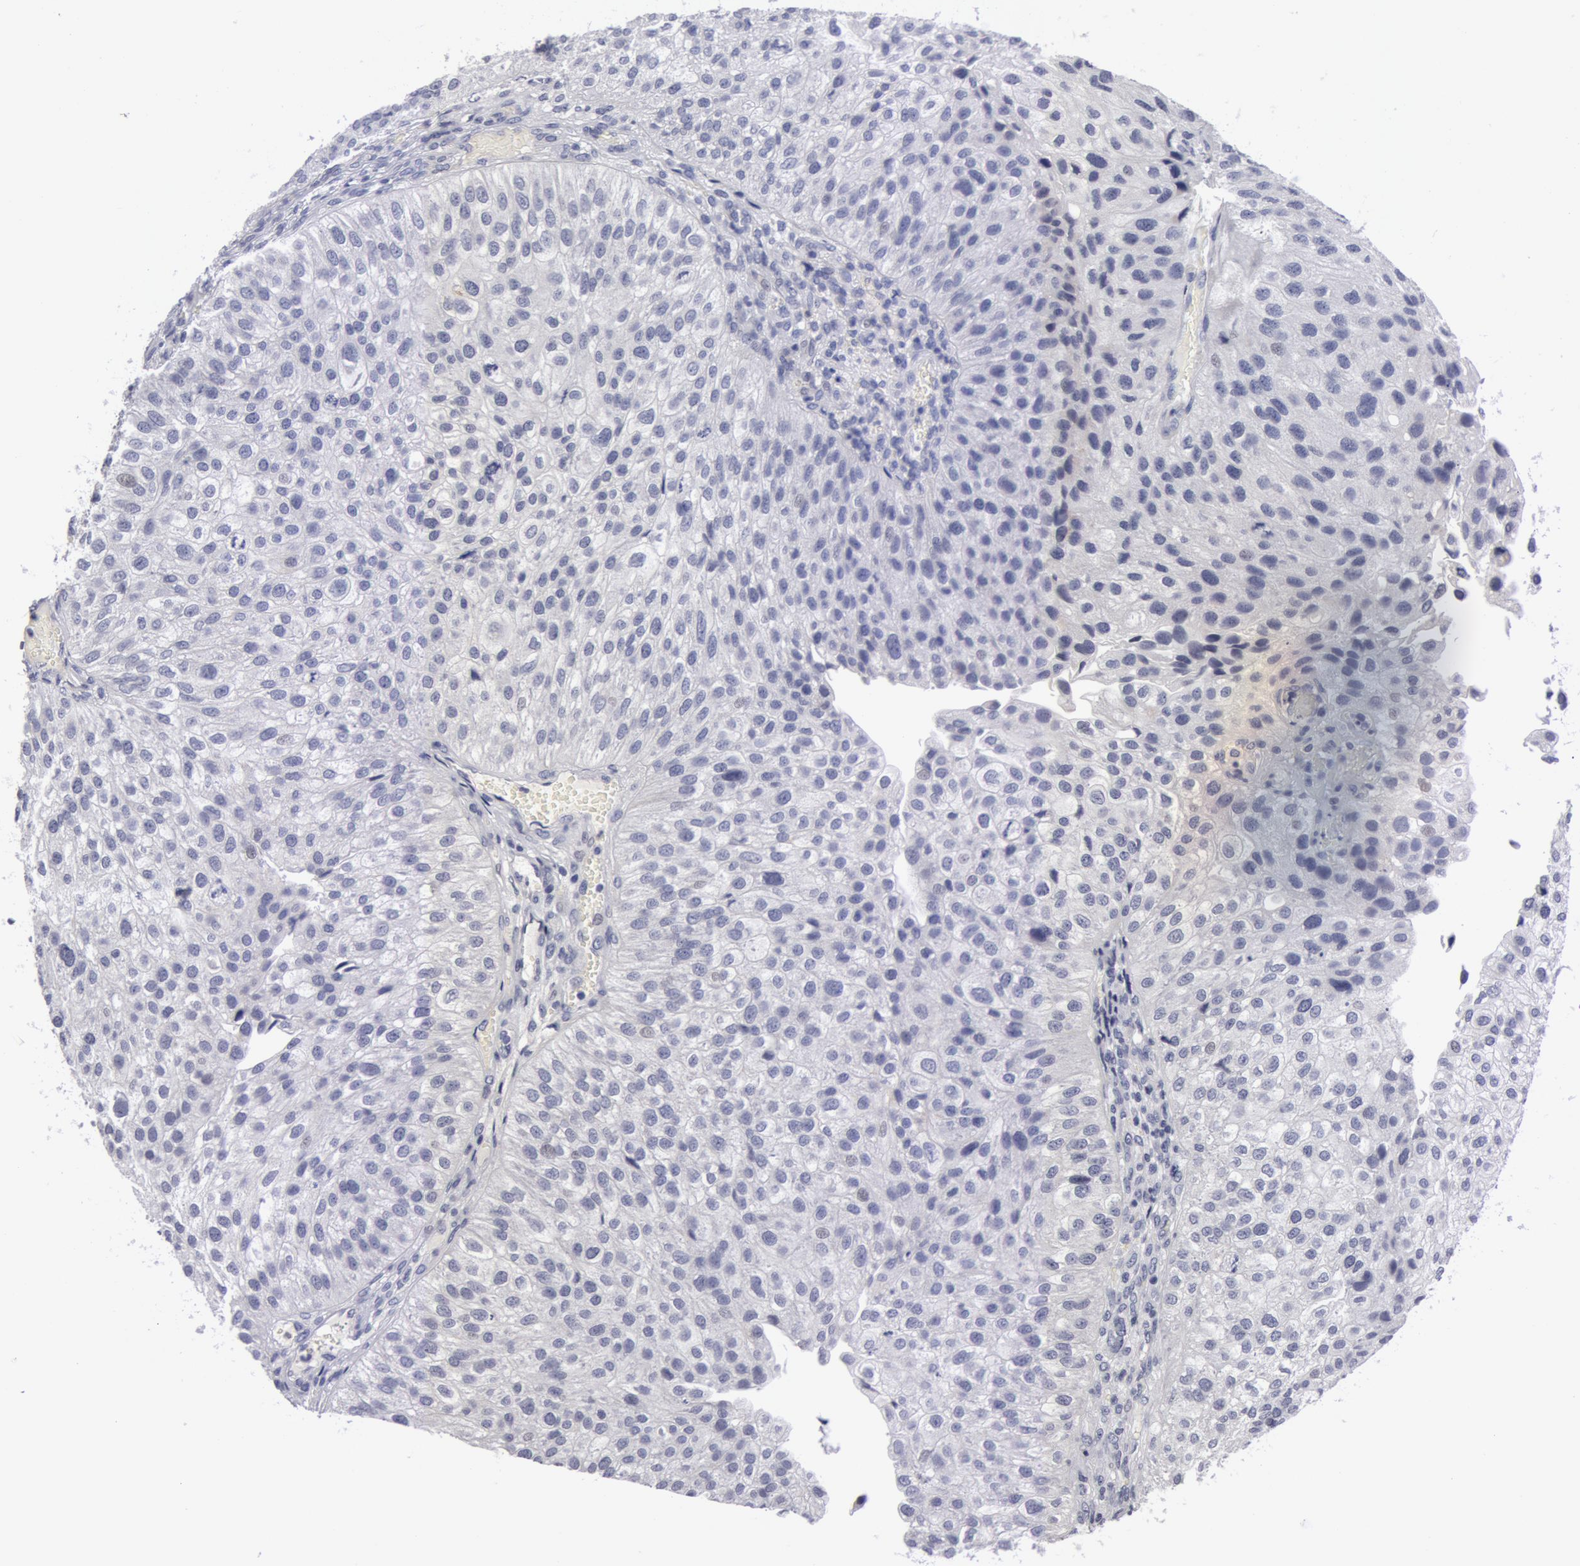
{"staining": {"intensity": "negative", "quantity": "none", "location": "none"}, "tissue": "urothelial cancer", "cell_type": "Tumor cells", "image_type": "cancer", "snomed": [{"axis": "morphology", "description": "Urothelial carcinoma, Low grade"}, {"axis": "topography", "description": "Urinary bladder"}], "caption": "A high-resolution photomicrograph shows immunohistochemistry staining of urothelial cancer, which exhibits no significant positivity in tumor cells.", "gene": "NLGN4X", "patient": {"sex": "female", "age": 89}}